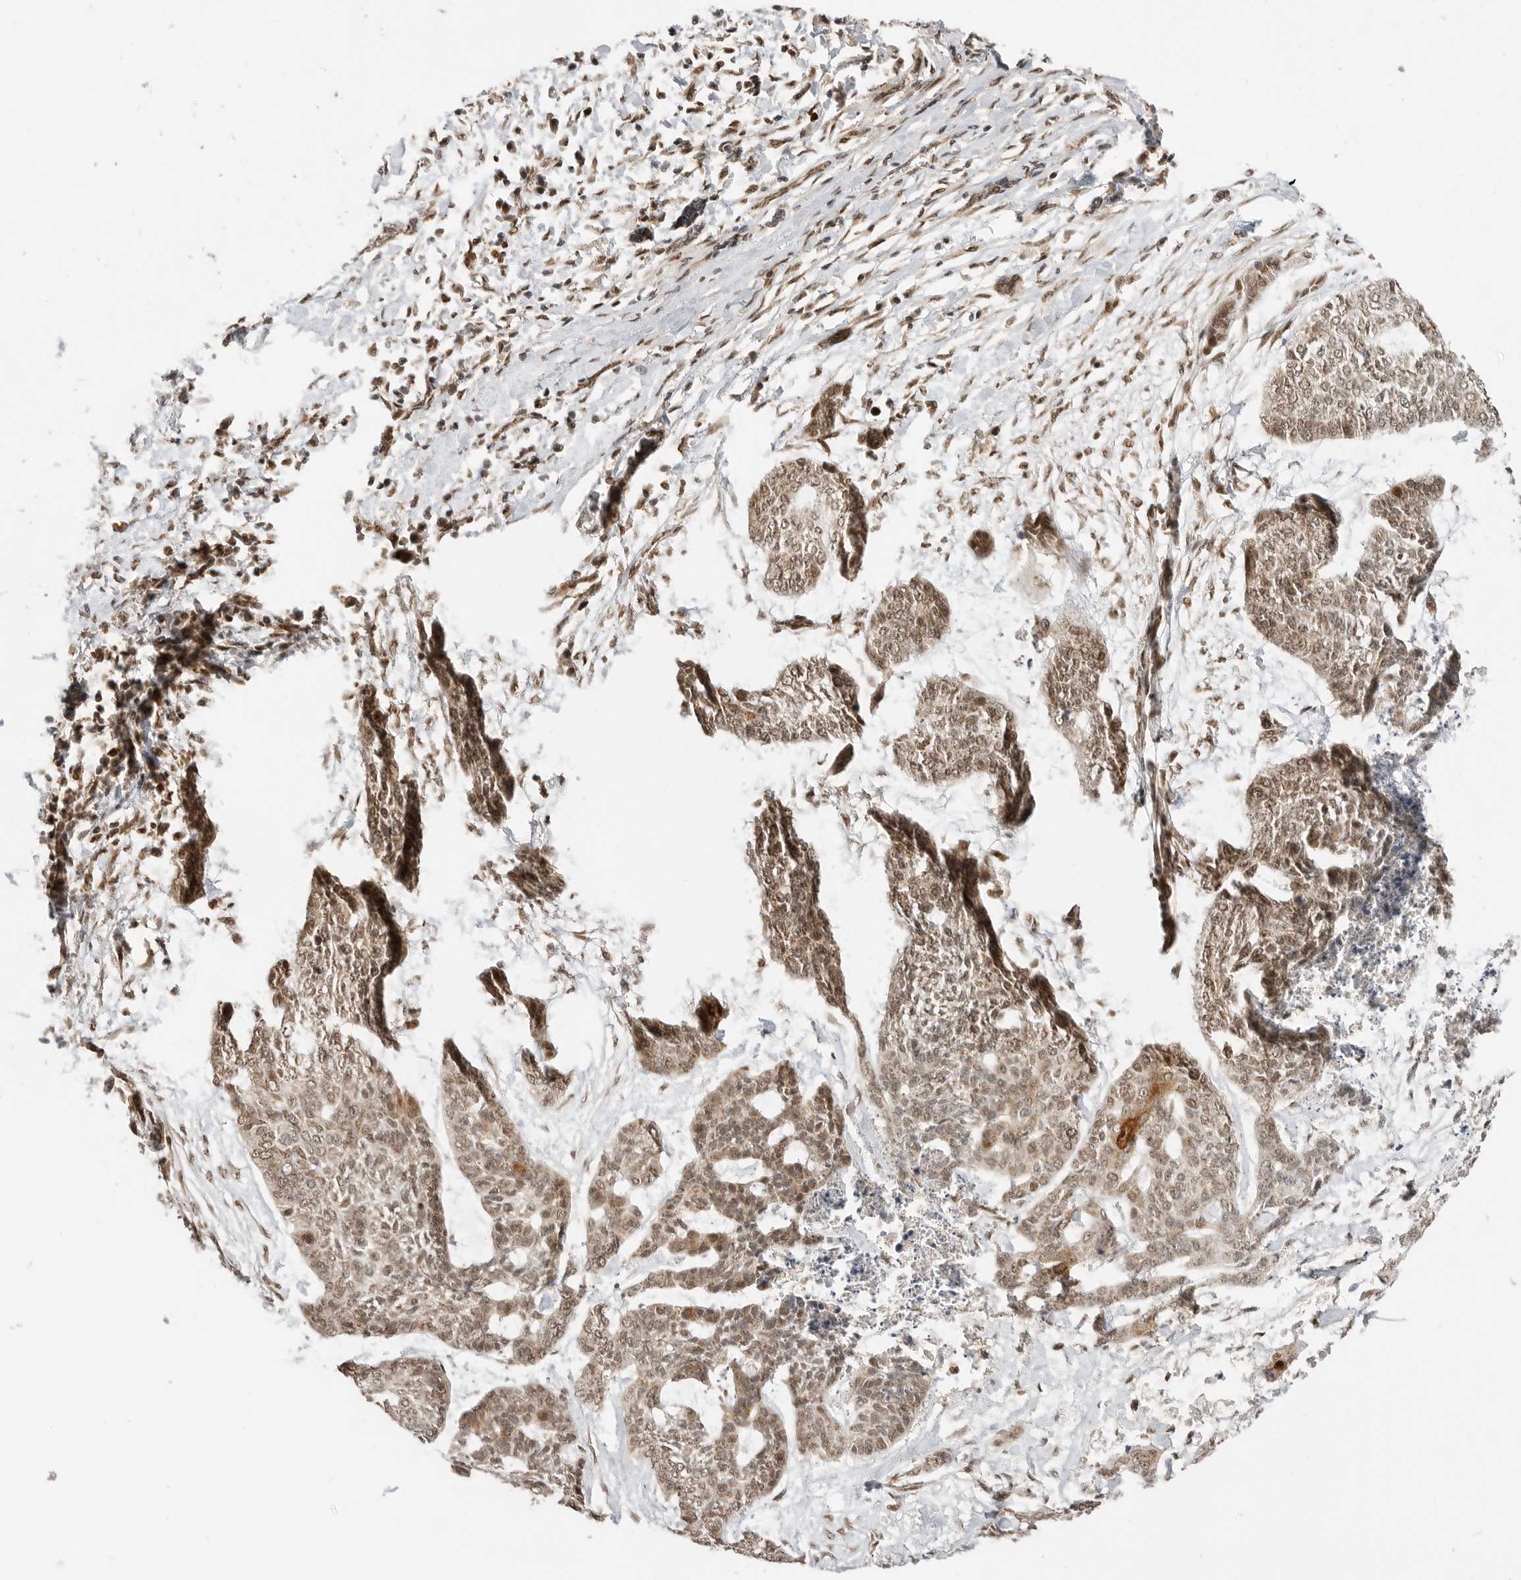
{"staining": {"intensity": "weak", "quantity": ">75%", "location": "cytoplasmic/membranous,nuclear"}, "tissue": "skin cancer", "cell_type": "Tumor cells", "image_type": "cancer", "snomed": [{"axis": "morphology", "description": "Basal cell carcinoma"}, {"axis": "topography", "description": "Skin"}], "caption": "An image of basal cell carcinoma (skin) stained for a protein exhibits weak cytoplasmic/membranous and nuclear brown staining in tumor cells. (DAB = brown stain, brightfield microscopy at high magnification).", "gene": "ALKAL1", "patient": {"sex": "female", "age": 64}}